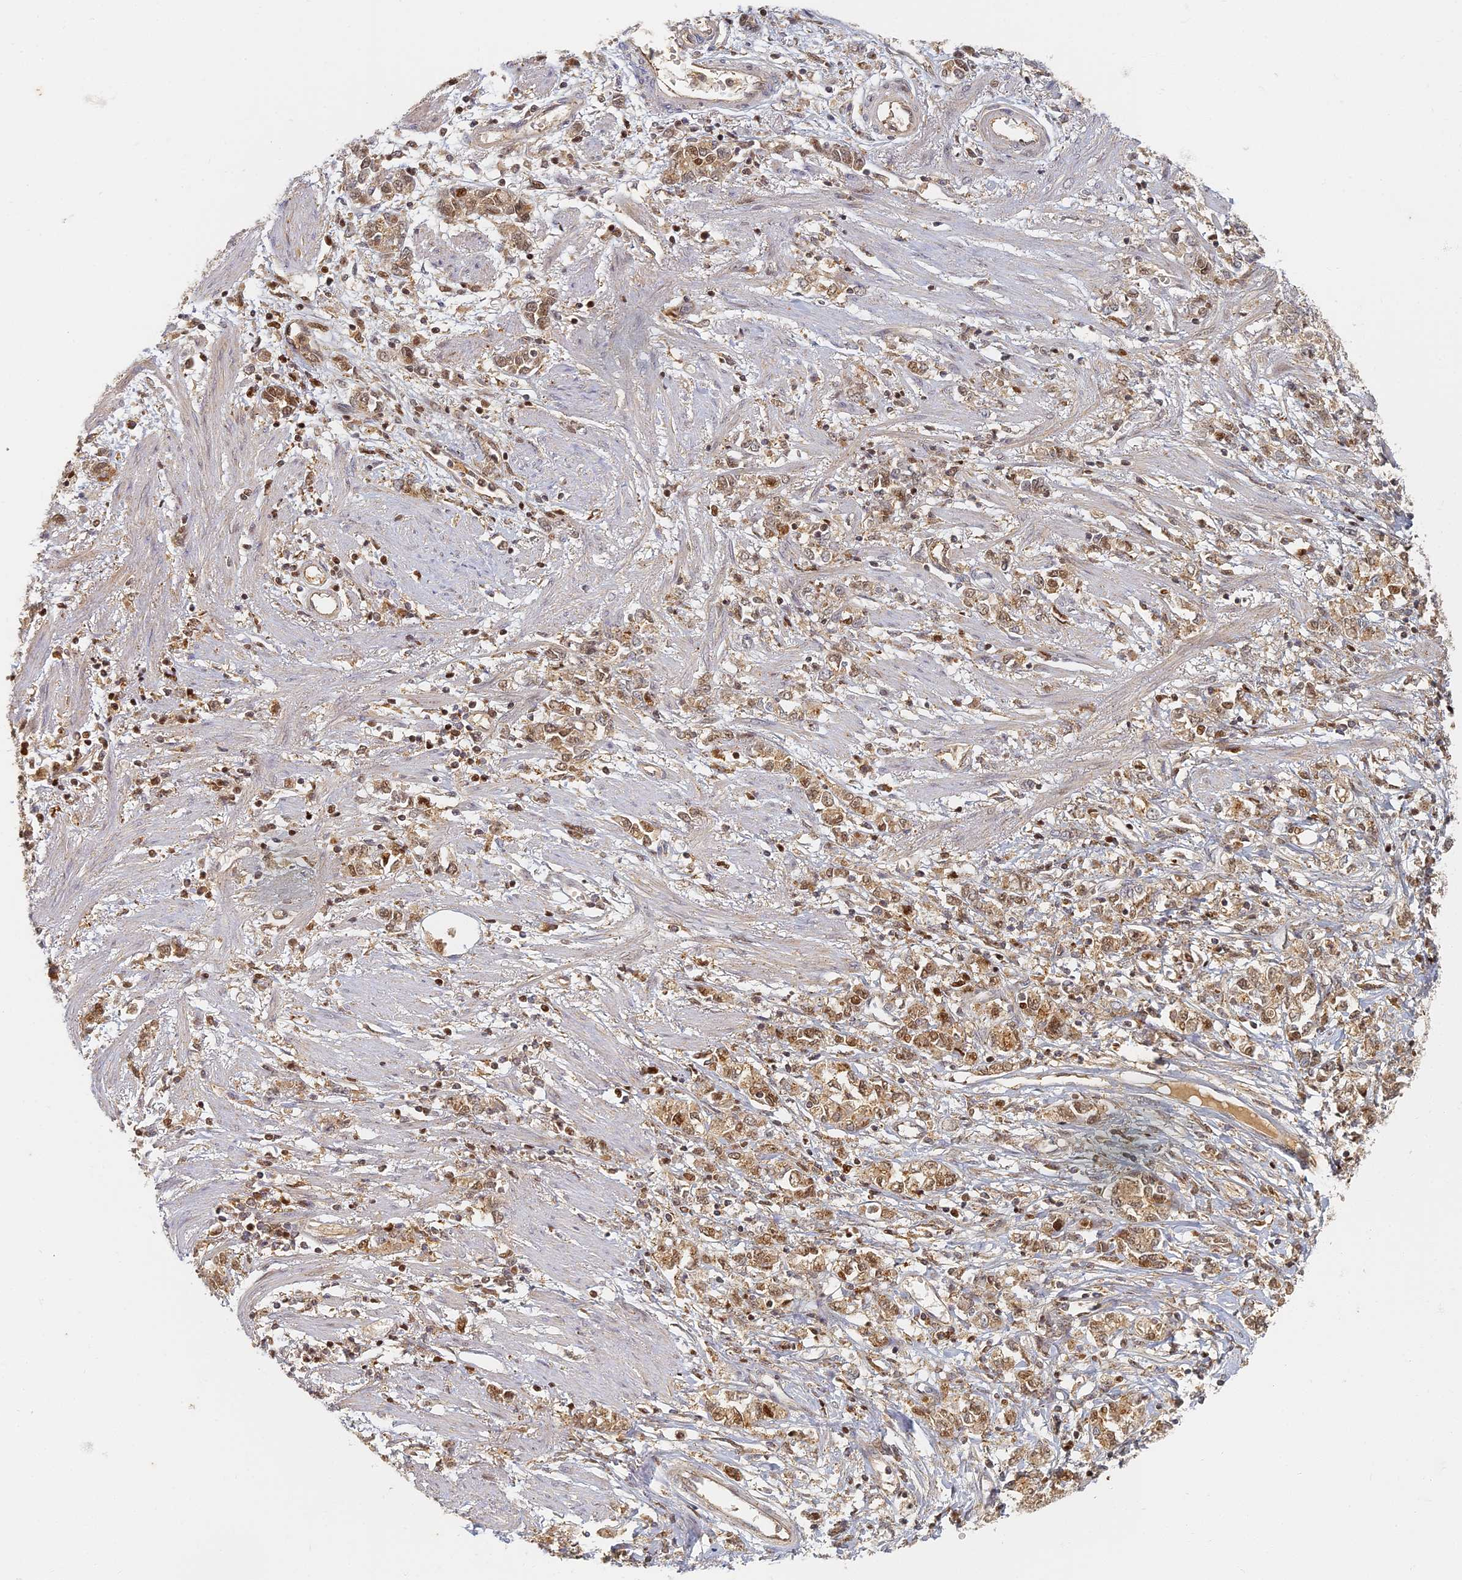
{"staining": {"intensity": "moderate", "quantity": ">75%", "location": "cytoplasmic/membranous,nuclear"}, "tissue": "stomach cancer", "cell_type": "Tumor cells", "image_type": "cancer", "snomed": [{"axis": "morphology", "description": "Adenocarcinoma, NOS"}, {"axis": "topography", "description": "Stomach"}], "caption": "A photomicrograph showing moderate cytoplasmic/membranous and nuclear expression in approximately >75% of tumor cells in stomach adenocarcinoma, as visualized by brown immunohistochemical staining.", "gene": "INO80D", "patient": {"sex": "female", "age": 76}}